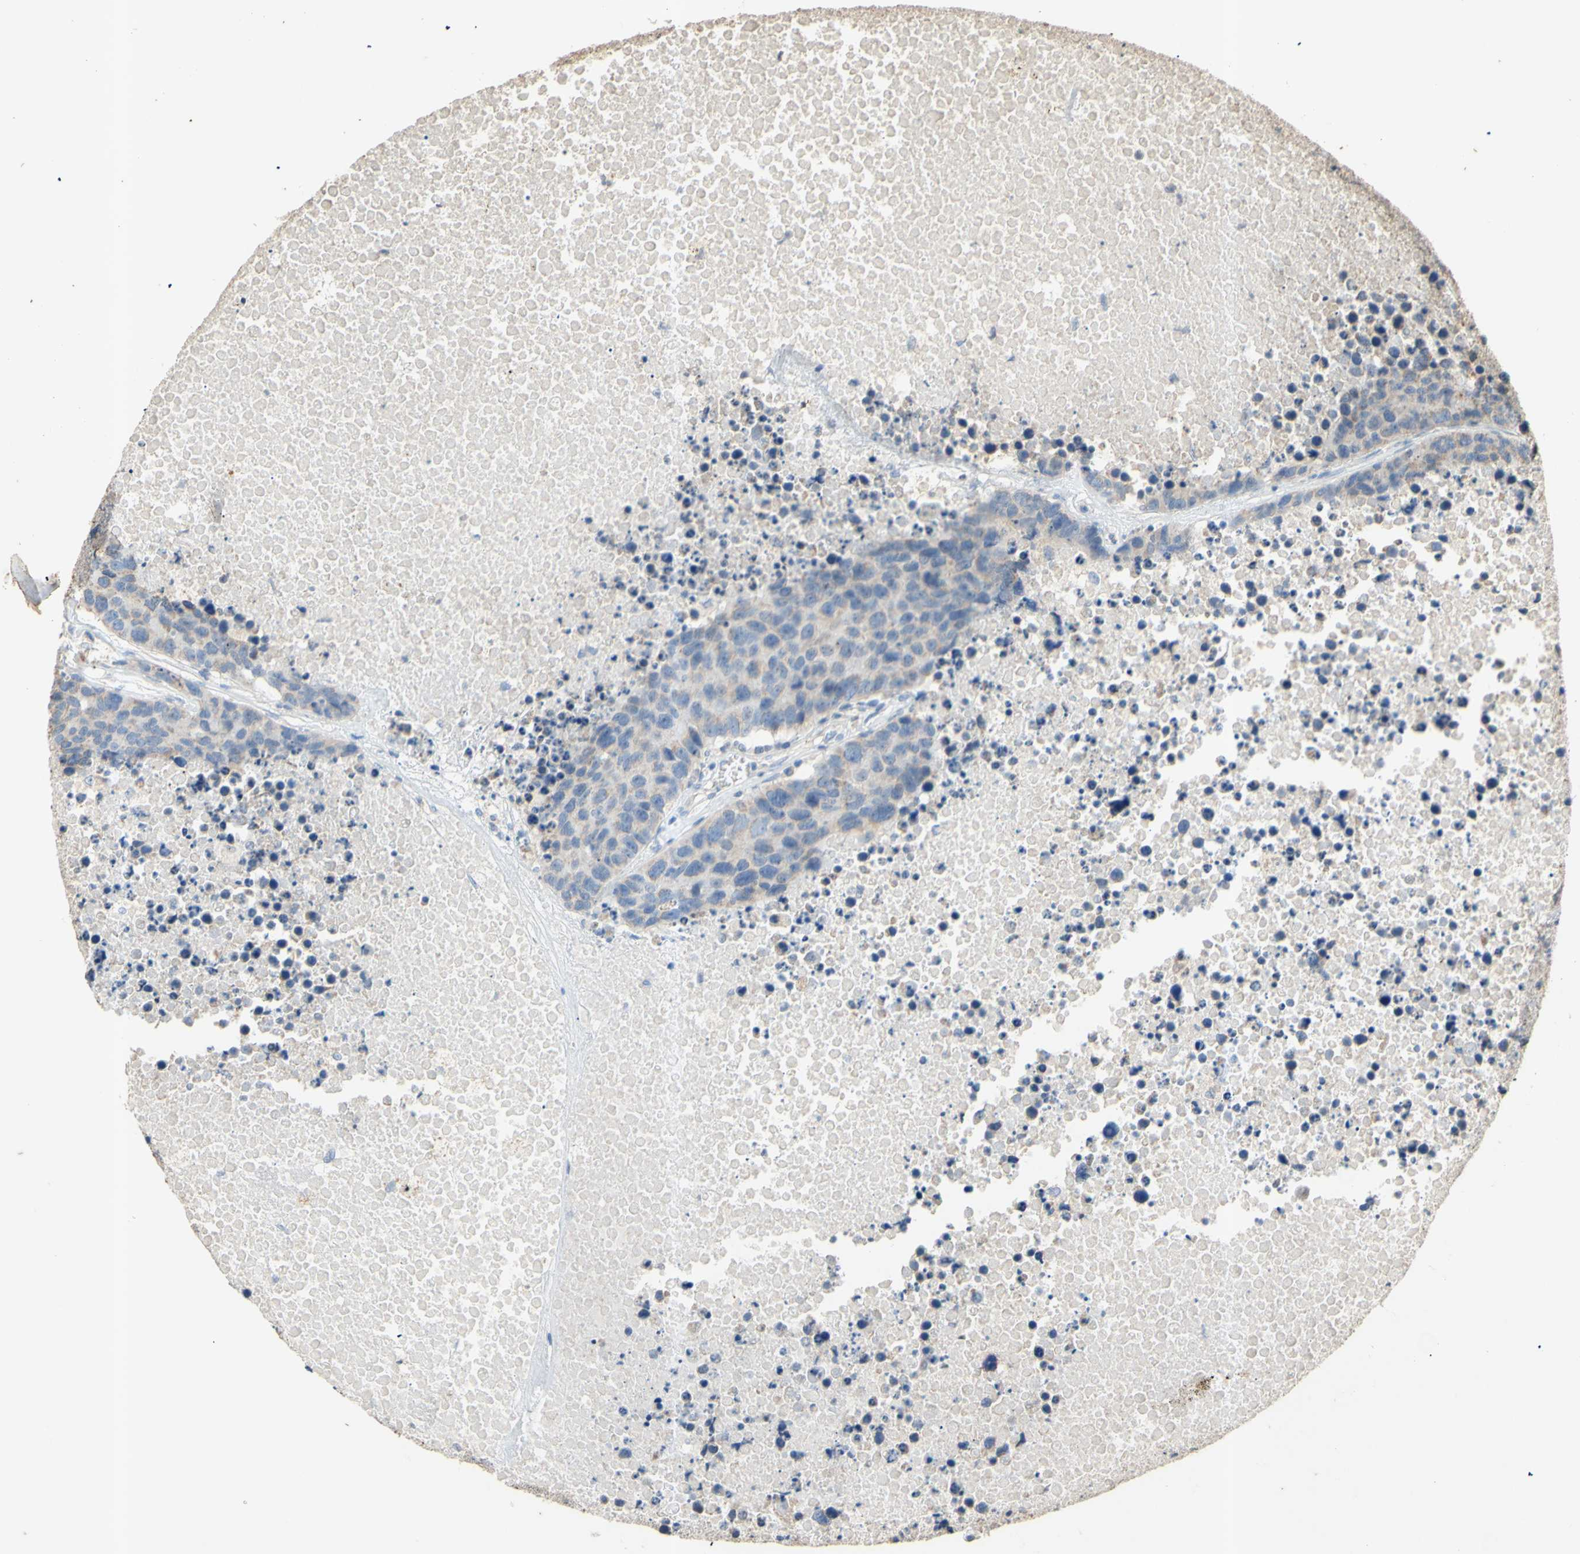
{"staining": {"intensity": "negative", "quantity": "none", "location": "none"}, "tissue": "carcinoid", "cell_type": "Tumor cells", "image_type": "cancer", "snomed": [{"axis": "morphology", "description": "Carcinoid, malignant, NOS"}, {"axis": "topography", "description": "Lung"}], "caption": "Carcinoid (malignant) stained for a protein using immunohistochemistry (IHC) demonstrates no positivity tumor cells.", "gene": "PTGIS", "patient": {"sex": "male", "age": 60}}